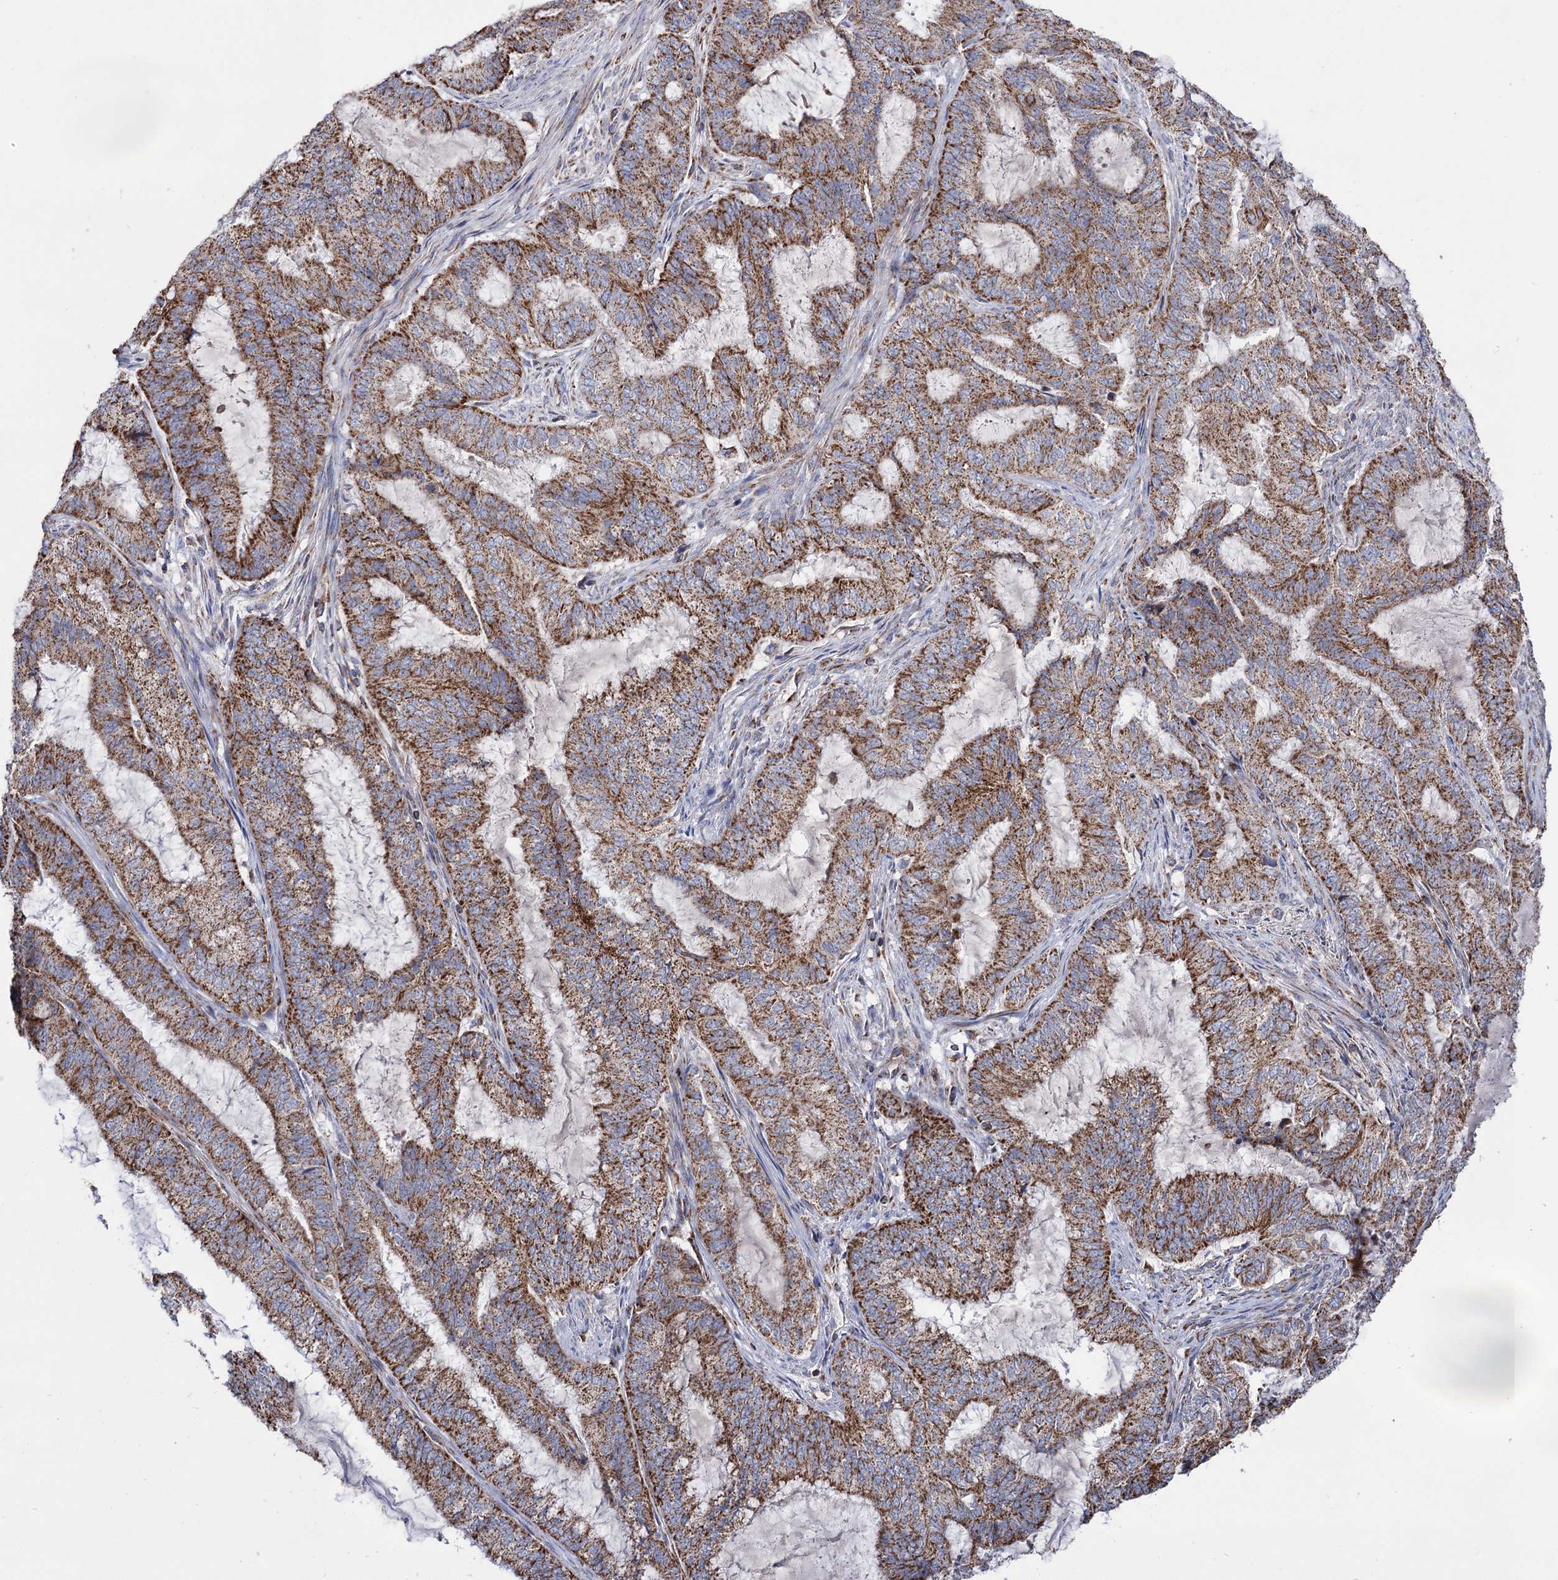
{"staining": {"intensity": "moderate", "quantity": ">75%", "location": "cytoplasmic/membranous"}, "tissue": "endometrial cancer", "cell_type": "Tumor cells", "image_type": "cancer", "snomed": [{"axis": "morphology", "description": "Adenocarcinoma, NOS"}, {"axis": "topography", "description": "Endometrium"}], "caption": "A high-resolution histopathology image shows IHC staining of endometrial cancer (adenocarcinoma), which shows moderate cytoplasmic/membranous positivity in approximately >75% of tumor cells.", "gene": "ABHD10", "patient": {"sex": "female", "age": 51}}